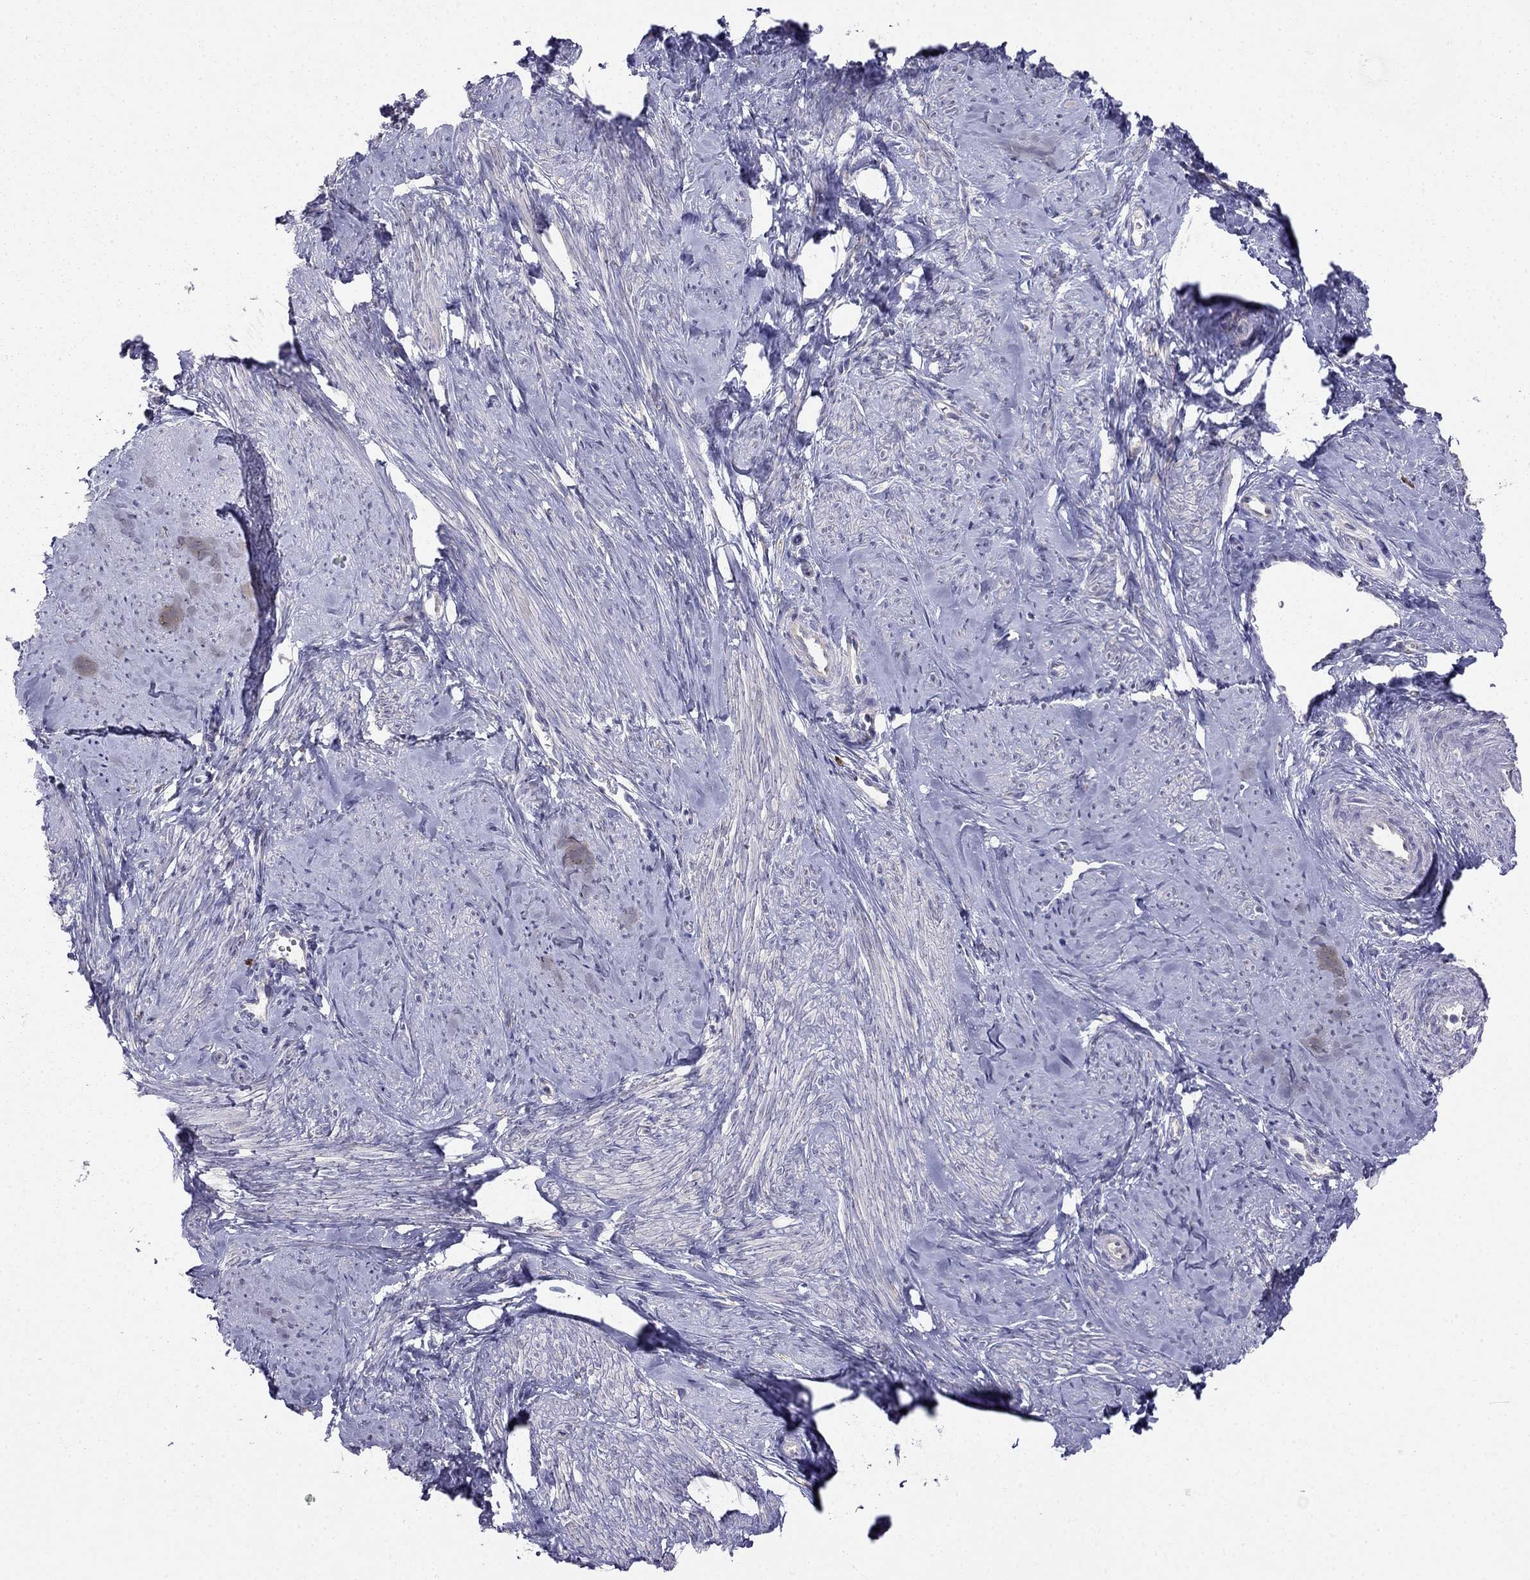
{"staining": {"intensity": "negative", "quantity": "none", "location": "none"}, "tissue": "smooth muscle", "cell_type": "Smooth muscle cells", "image_type": "normal", "snomed": [{"axis": "morphology", "description": "Normal tissue, NOS"}, {"axis": "topography", "description": "Smooth muscle"}], "caption": "The histopathology image demonstrates no staining of smooth muscle cells in normal smooth muscle.", "gene": "LONRF2", "patient": {"sex": "female", "age": 48}}